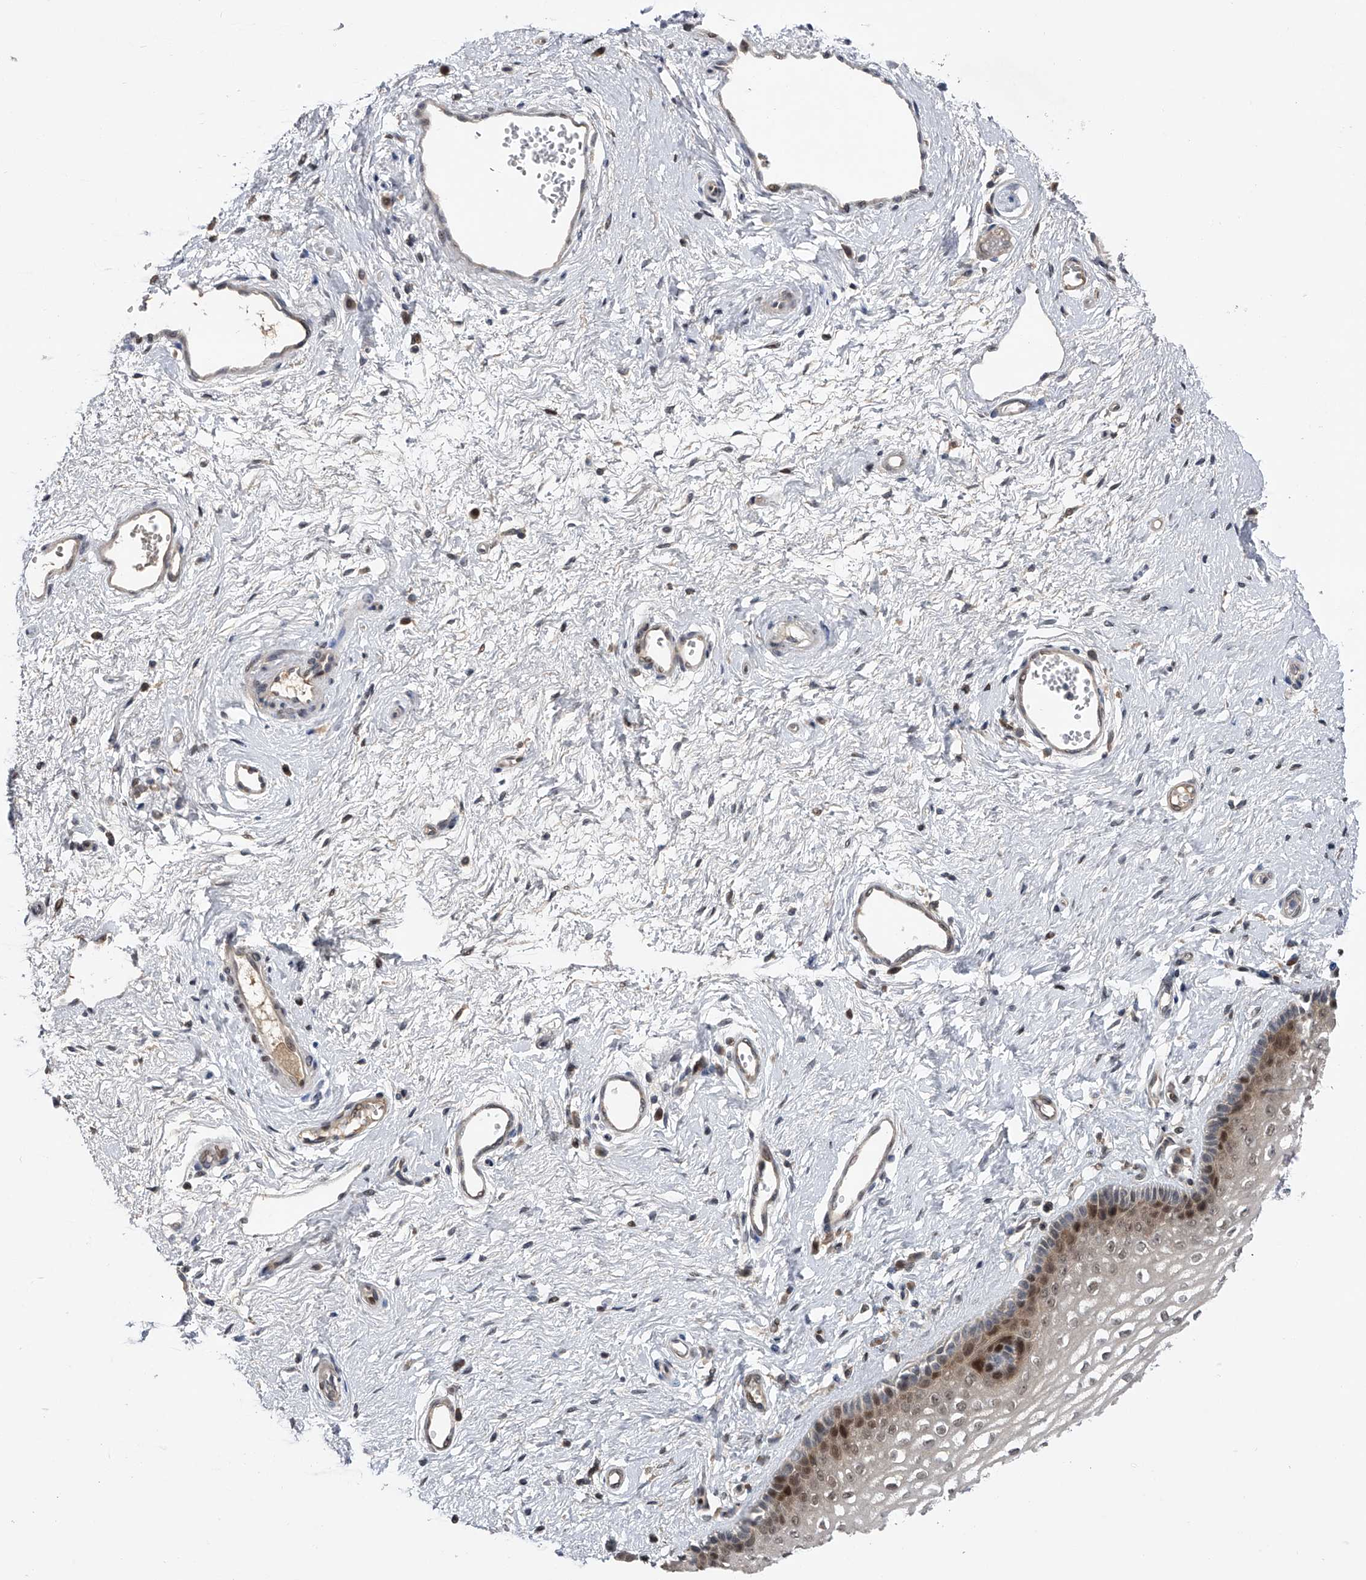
{"staining": {"intensity": "moderate", "quantity": "<25%", "location": "cytoplasmic/membranous,nuclear"}, "tissue": "vagina", "cell_type": "Squamous epithelial cells", "image_type": "normal", "snomed": [{"axis": "morphology", "description": "Normal tissue, NOS"}, {"axis": "topography", "description": "Vagina"}], "caption": "Protein expression by immunohistochemistry shows moderate cytoplasmic/membranous,nuclear positivity in about <25% of squamous epithelial cells in unremarkable vagina. (DAB IHC with brightfield microscopy, high magnification).", "gene": "RWDD2A", "patient": {"sex": "female", "age": 46}}